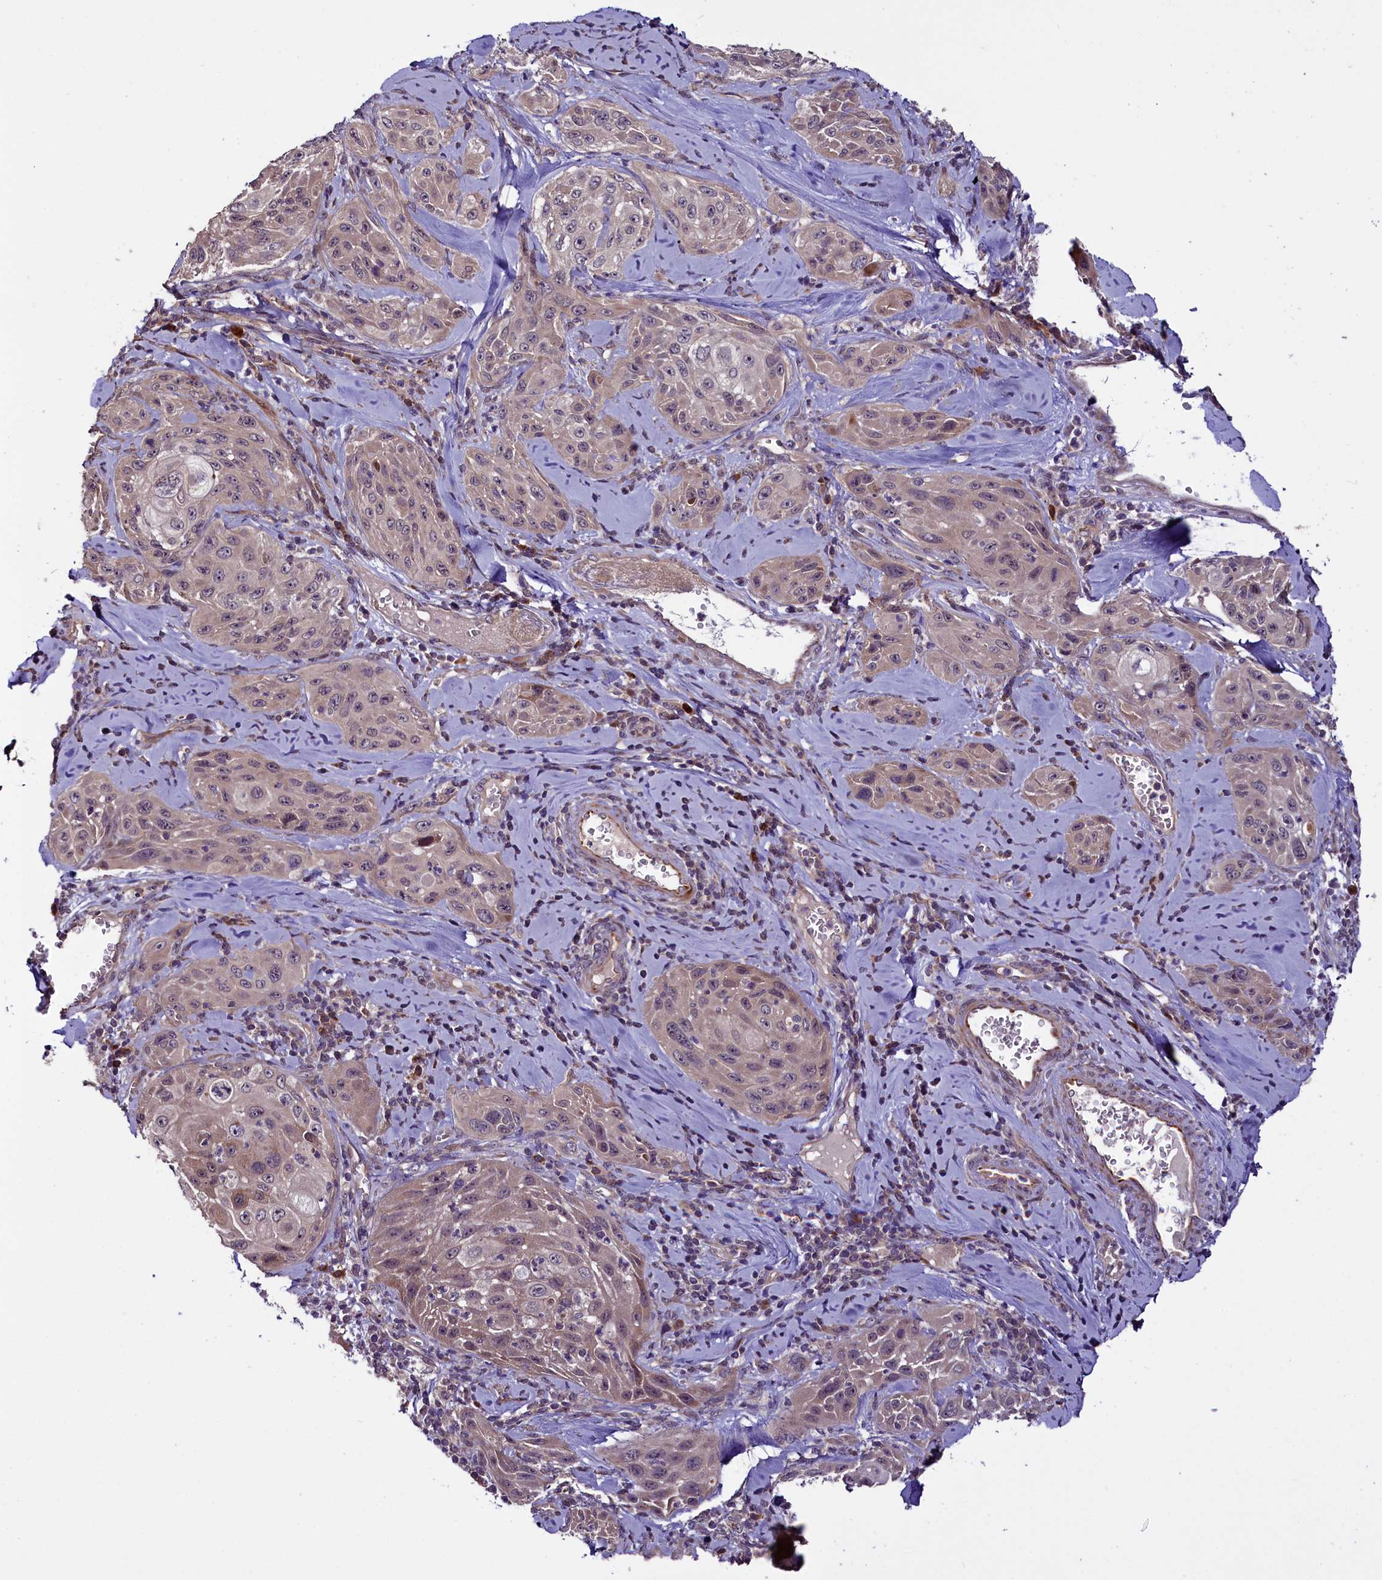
{"staining": {"intensity": "weak", "quantity": "<25%", "location": "cytoplasmic/membranous"}, "tissue": "cervical cancer", "cell_type": "Tumor cells", "image_type": "cancer", "snomed": [{"axis": "morphology", "description": "Squamous cell carcinoma, NOS"}, {"axis": "topography", "description": "Cervix"}], "caption": "A histopathology image of cervical cancer (squamous cell carcinoma) stained for a protein exhibits no brown staining in tumor cells.", "gene": "RPUSD2", "patient": {"sex": "female", "age": 42}}